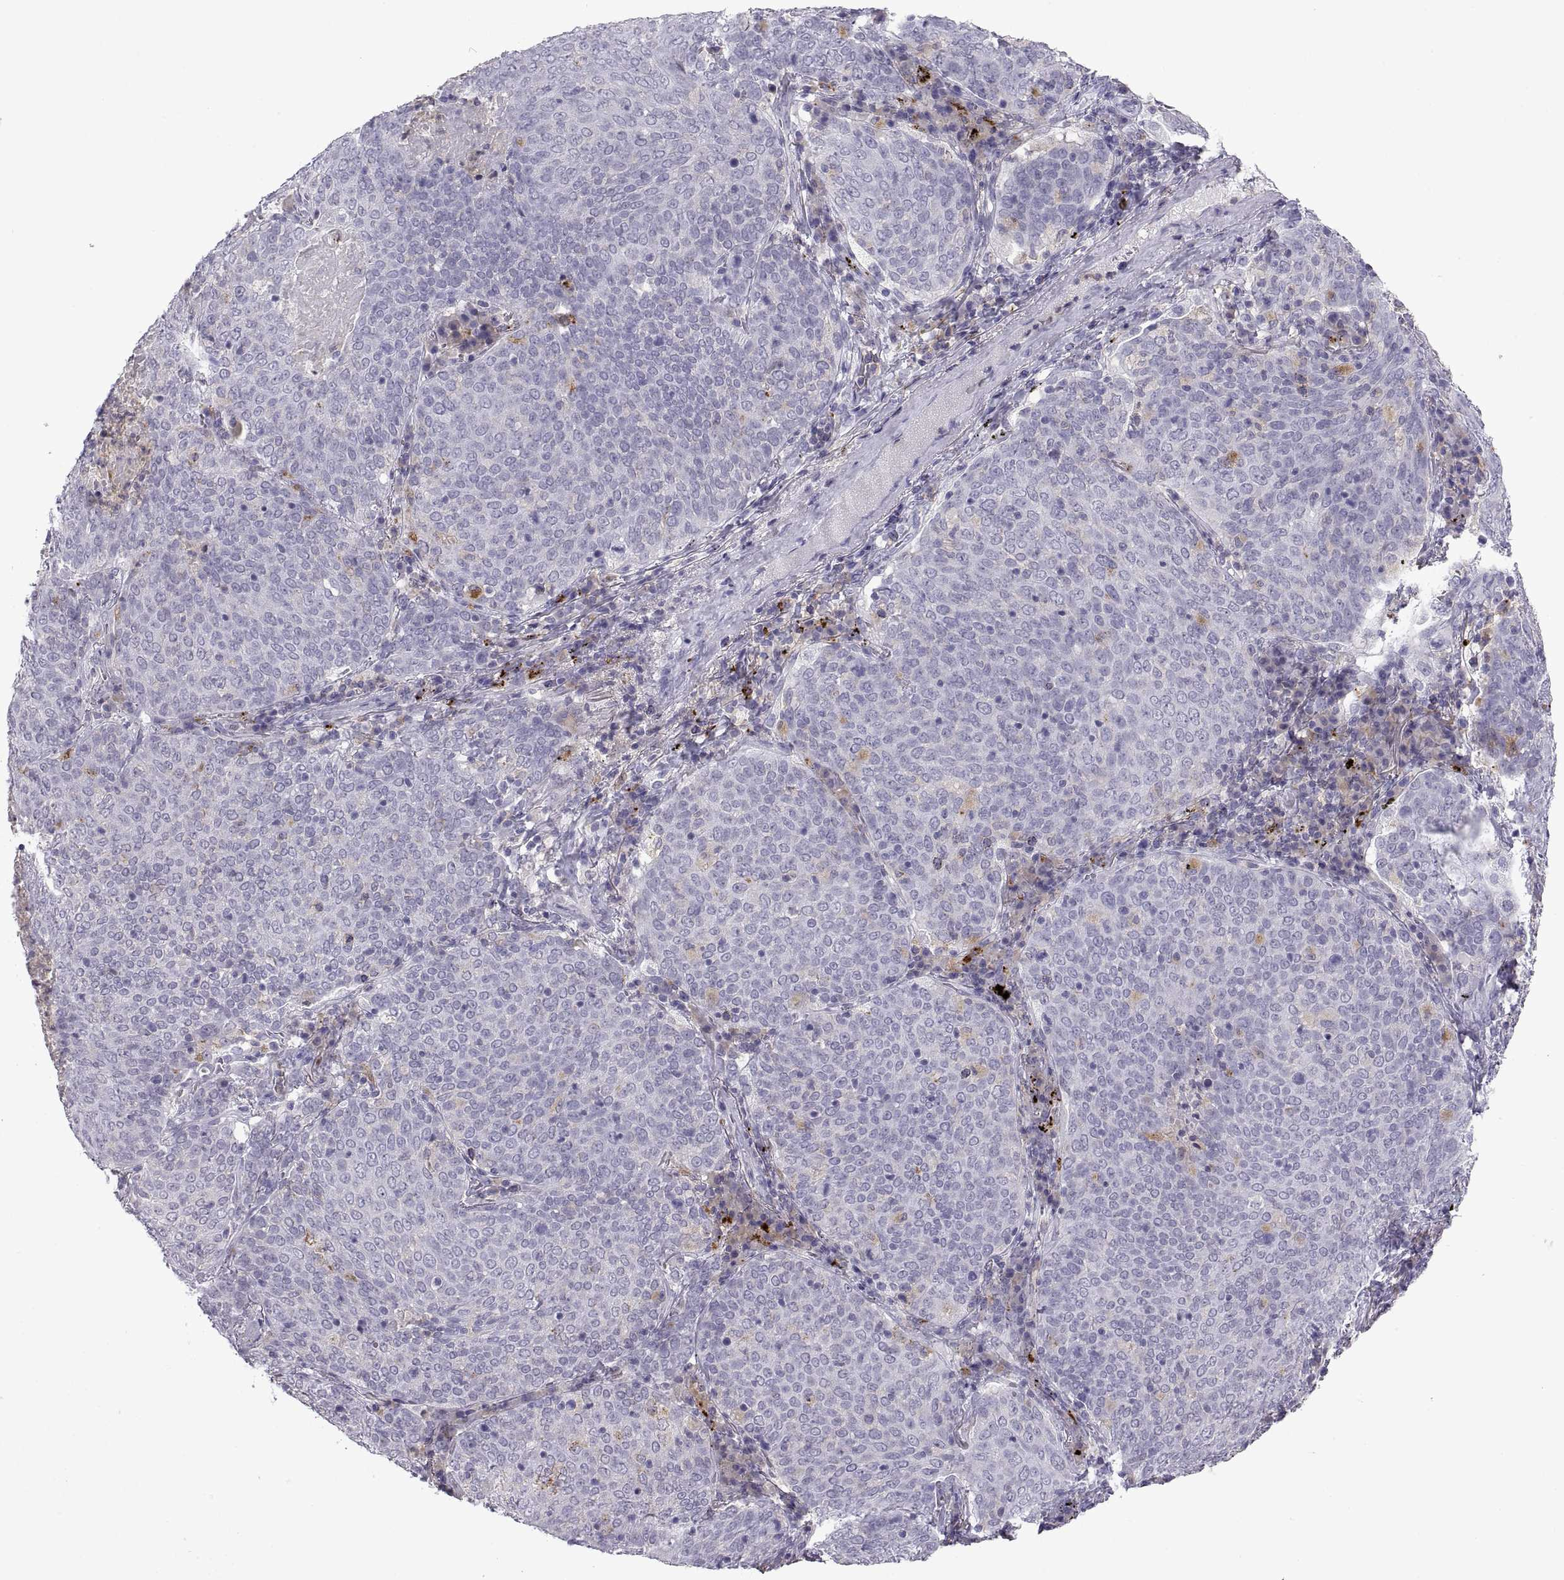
{"staining": {"intensity": "negative", "quantity": "none", "location": "none"}, "tissue": "lung cancer", "cell_type": "Tumor cells", "image_type": "cancer", "snomed": [{"axis": "morphology", "description": "Squamous cell carcinoma, NOS"}, {"axis": "topography", "description": "Lung"}], "caption": "Protein analysis of squamous cell carcinoma (lung) reveals no significant expression in tumor cells.", "gene": "RGS19", "patient": {"sex": "male", "age": 82}}